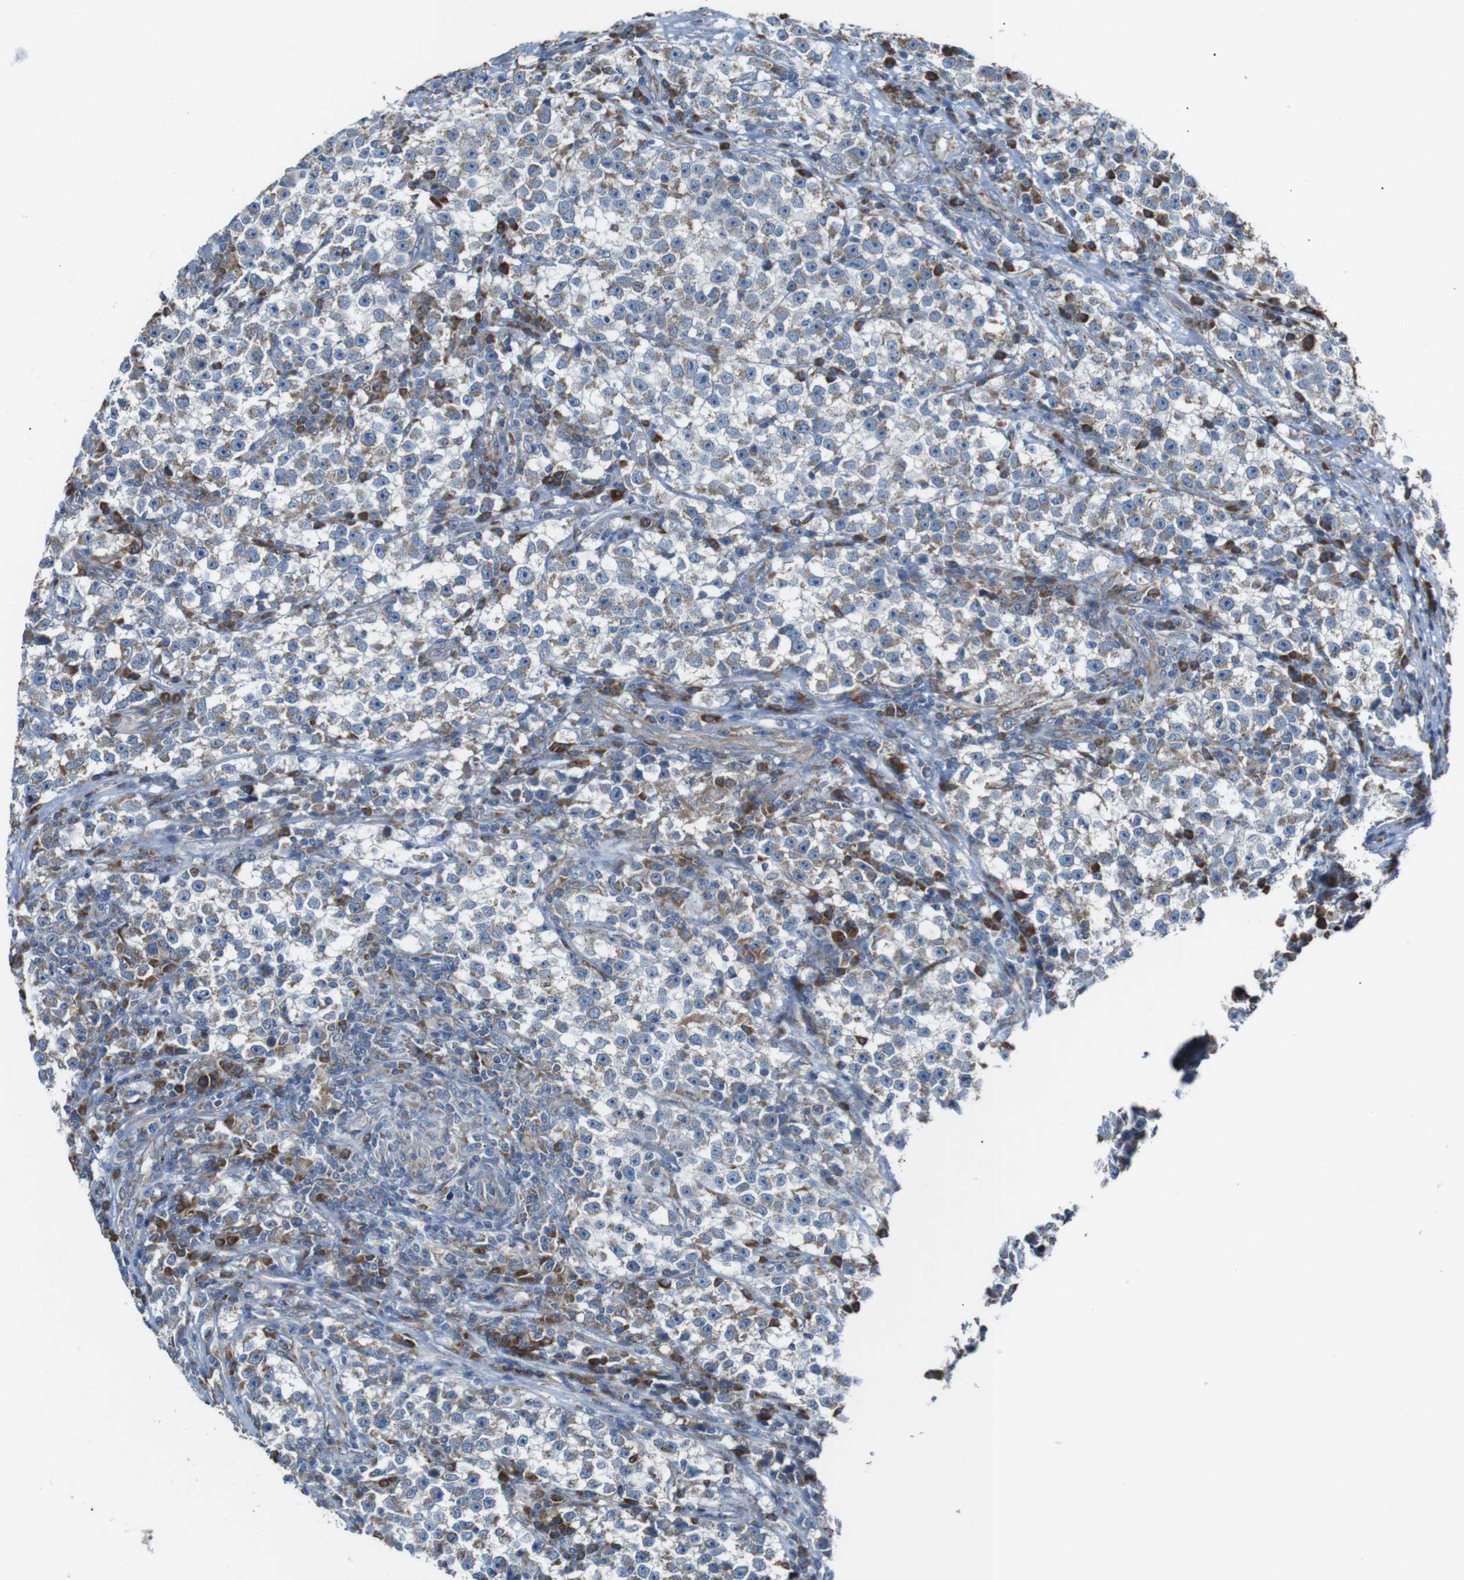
{"staining": {"intensity": "weak", "quantity": "<25%", "location": "cytoplasmic/membranous"}, "tissue": "testis cancer", "cell_type": "Tumor cells", "image_type": "cancer", "snomed": [{"axis": "morphology", "description": "Seminoma, NOS"}, {"axis": "topography", "description": "Testis"}], "caption": "DAB (3,3'-diaminobenzidine) immunohistochemical staining of human testis seminoma demonstrates no significant positivity in tumor cells.", "gene": "CISD2", "patient": {"sex": "male", "age": 22}}